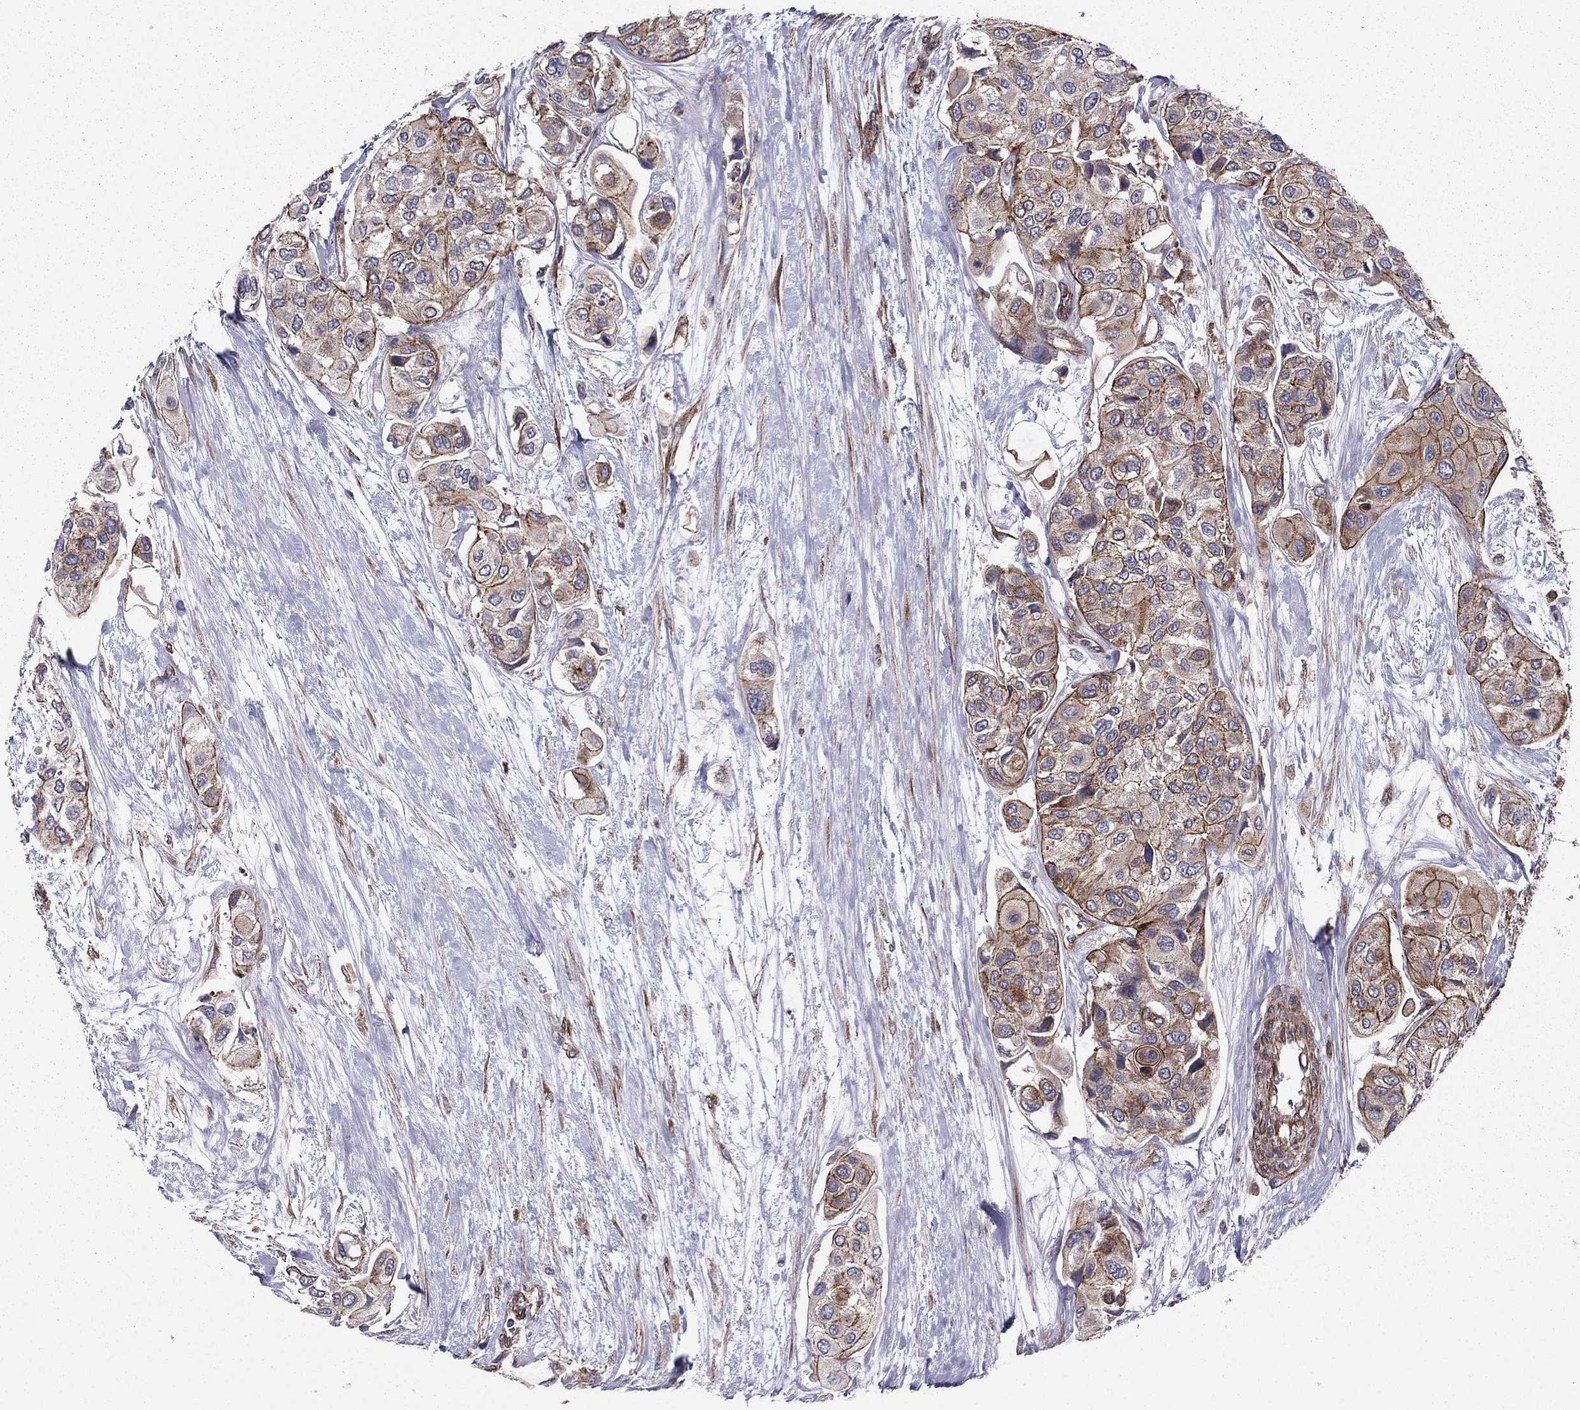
{"staining": {"intensity": "strong", "quantity": "<25%", "location": "cytoplasmic/membranous"}, "tissue": "urothelial cancer", "cell_type": "Tumor cells", "image_type": "cancer", "snomed": [{"axis": "morphology", "description": "Urothelial carcinoma, High grade"}, {"axis": "topography", "description": "Urinary bladder"}], "caption": "Strong cytoplasmic/membranous protein positivity is appreciated in about <25% of tumor cells in urothelial cancer.", "gene": "SHMT1", "patient": {"sex": "male", "age": 77}}